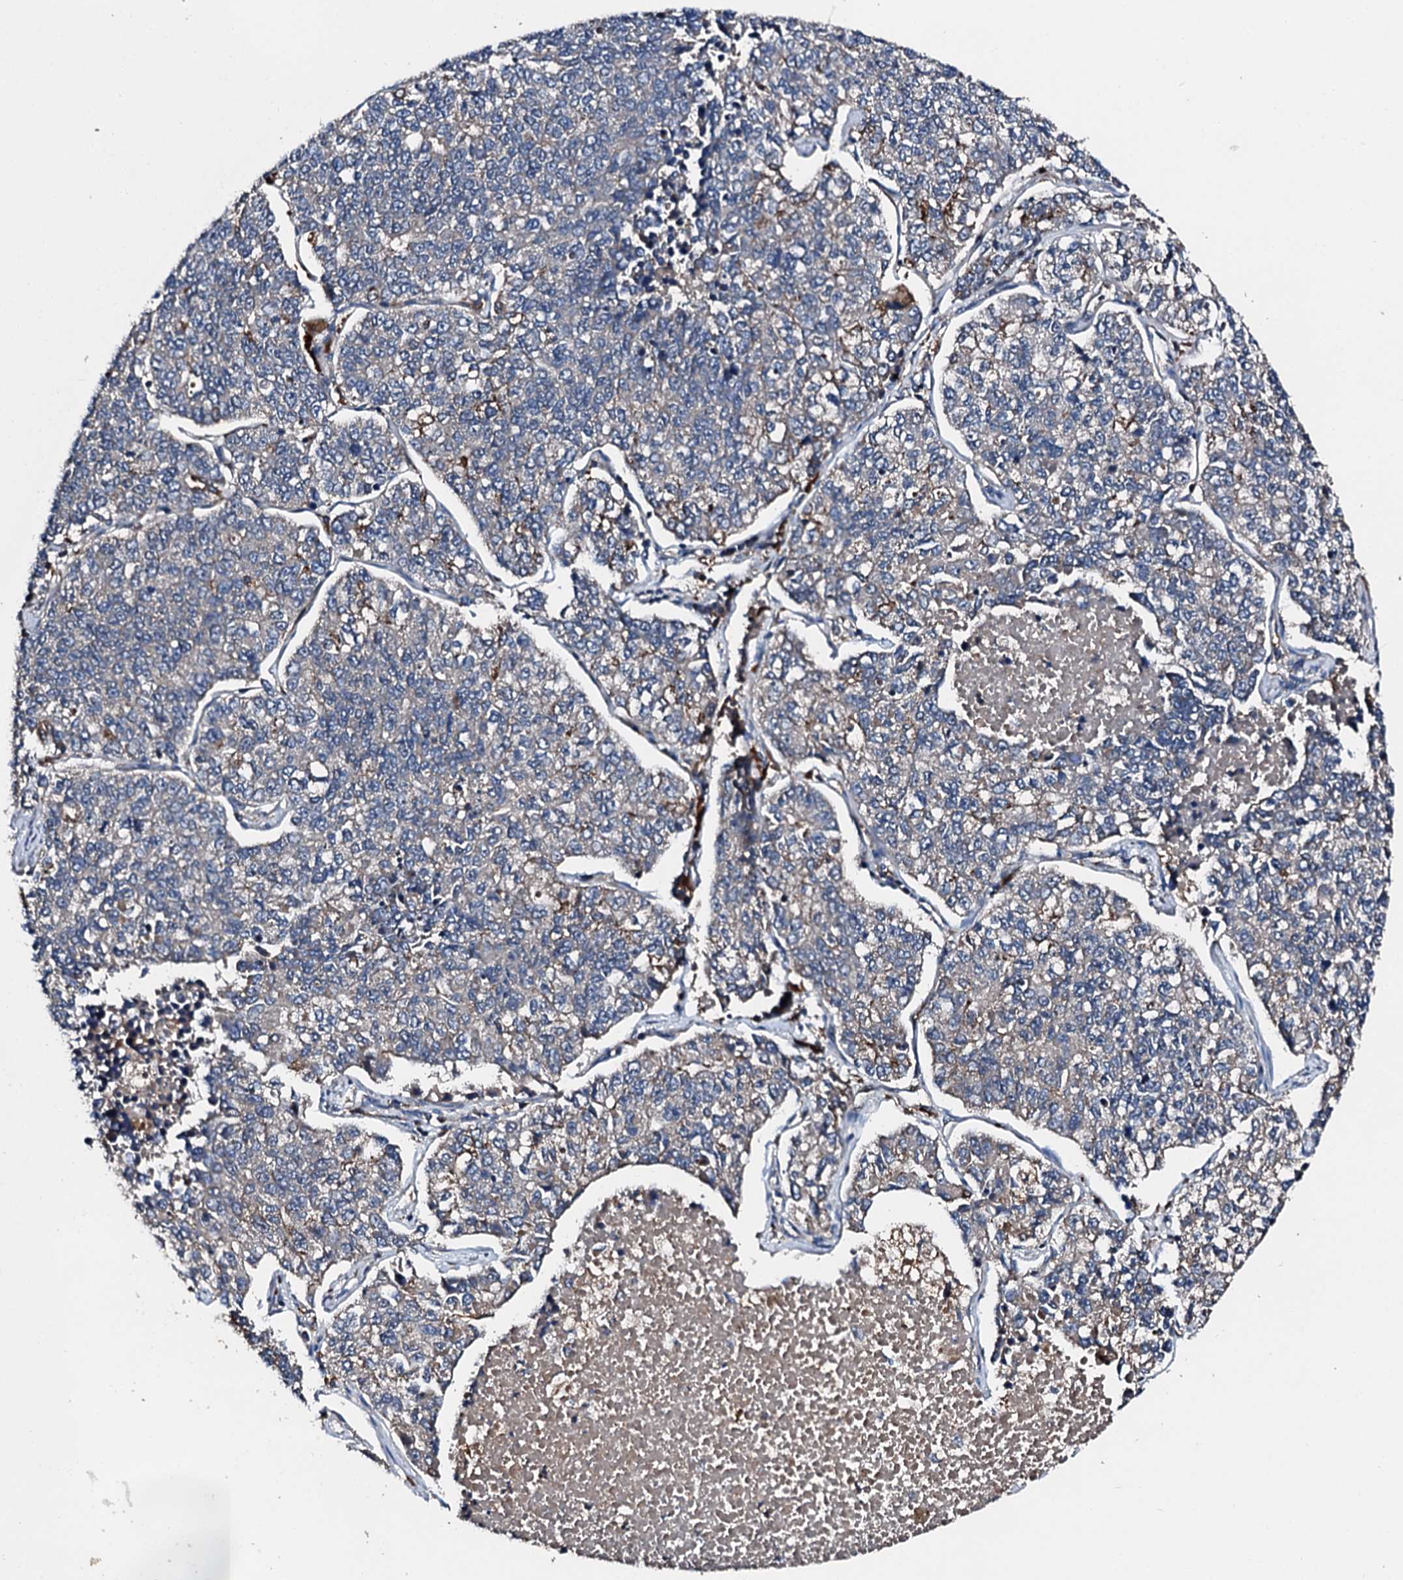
{"staining": {"intensity": "negative", "quantity": "none", "location": "none"}, "tissue": "lung cancer", "cell_type": "Tumor cells", "image_type": "cancer", "snomed": [{"axis": "morphology", "description": "Adenocarcinoma, NOS"}, {"axis": "topography", "description": "Lung"}], "caption": "A photomicrograph of human lung cancer is negative for staining in tumor cells.", "gene": "FGD4", "patient": {"sex": "male", "age": 49}}